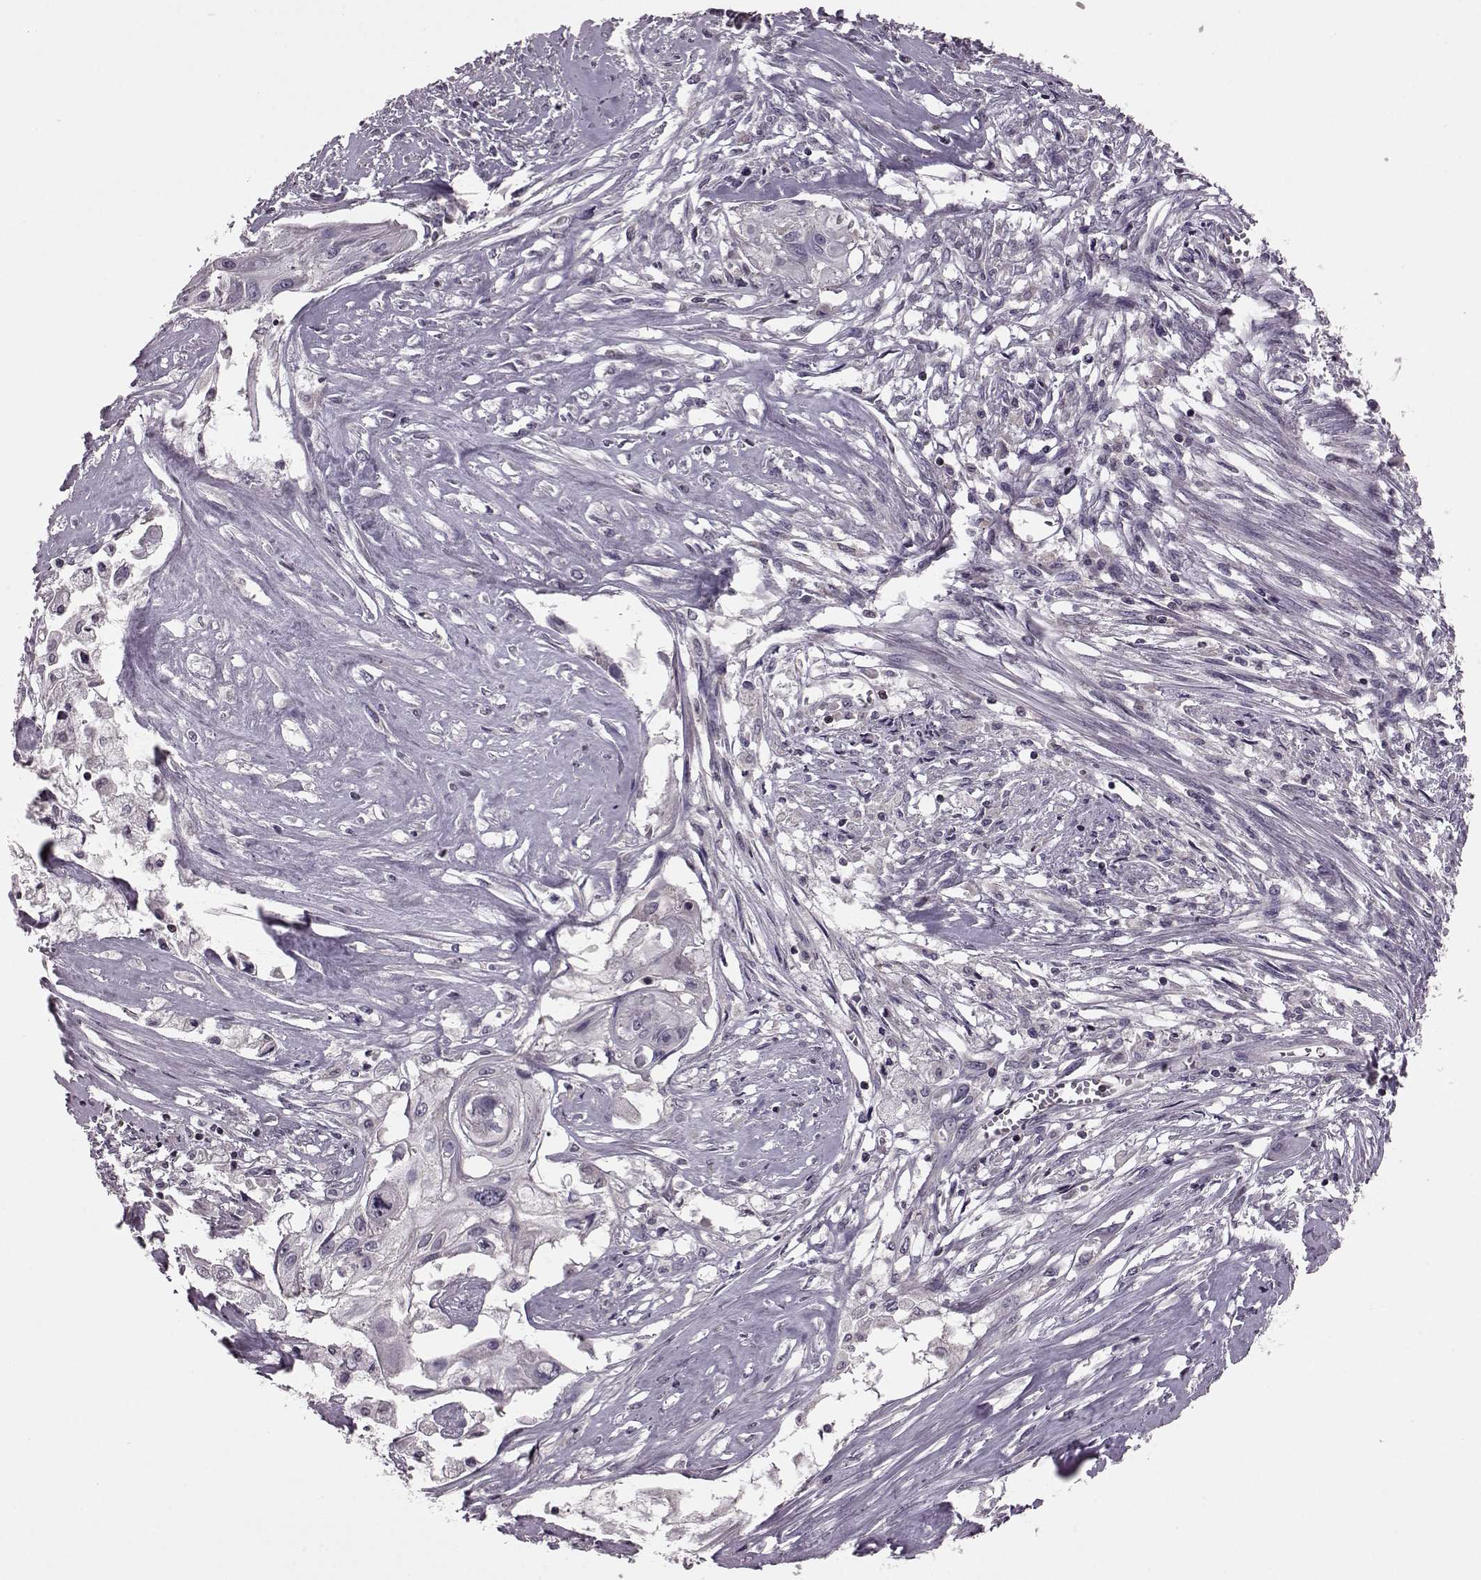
{"staining": {"intensity": "negative", "quantity": "none", "location": "none"}, "tissue": "cervical cancer", "cell_type": "Tumor cells", "image_type": "cancer", "snomed": [{"axis": "morphology", "description": "Squamous cell carcinoma, NOS"}, {"axis": "topography", "description": "Cervix"}], "caption": "High power microscopy micrograph of an IHC histopathology image of cervical squamous cell carcinoma, revealing no significant staining in tumor cells.", "gene": "CDC42SE1", "patient": {"sex": "female", "age": 49}}